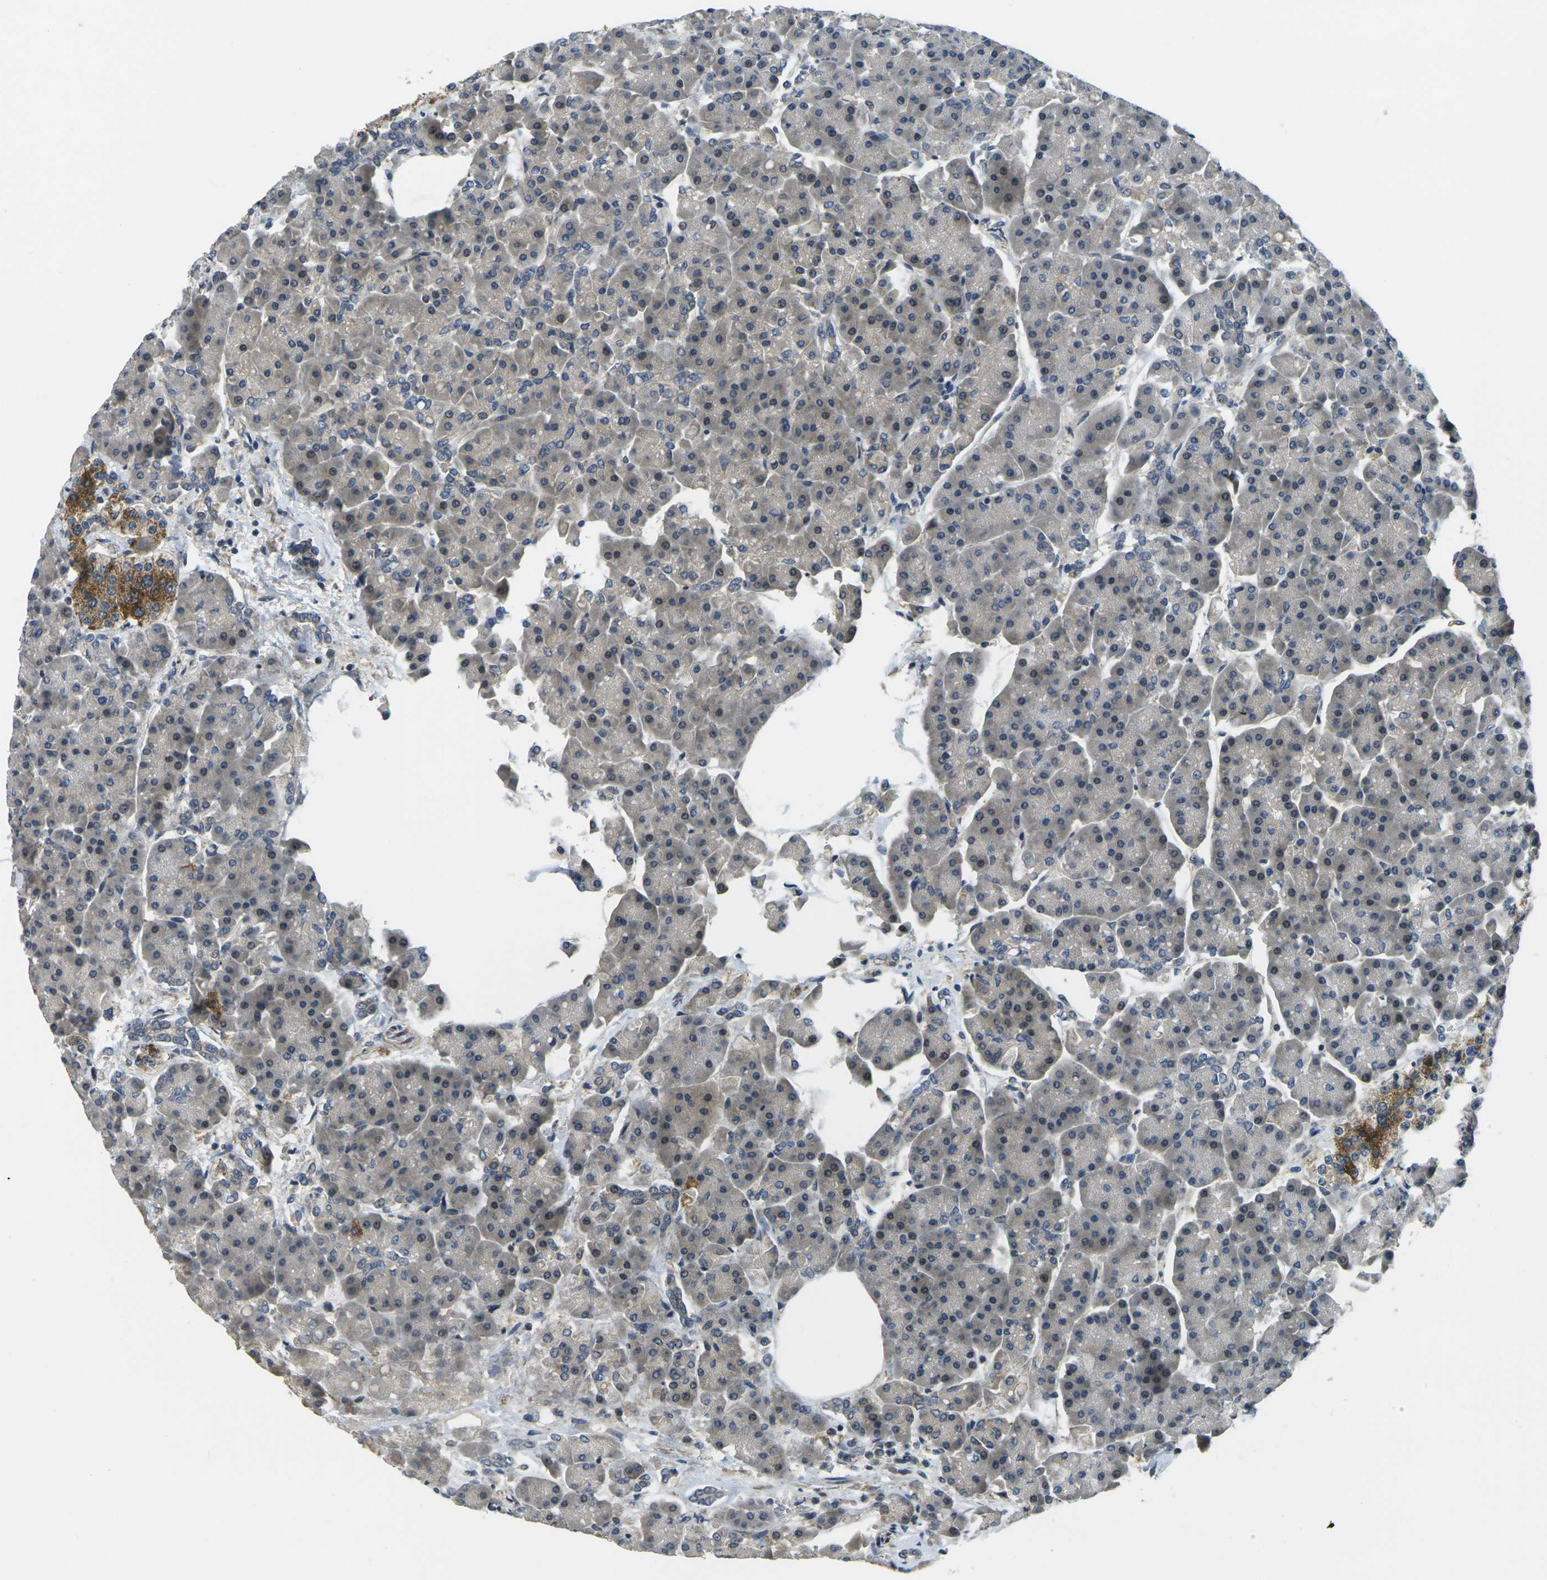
{"staining": {"intensity": "weak", "quantity": ">75%", "location": "cytoplasmic/membranous"}, "tissue": "pancreas", "cell_type": "Exocrine glandular cells", "image_type": "normal", "snomed": [{"axis": "morphology", "description": "Normal tissue, NOS"}, {"axis": "topography", "description": "Pancreas"}], "caption": "Brown immunohistochemical staining in benign pancreas shows weak cytoplasmic/membranous staining in about >75% of exocrine glandular cells.", "gene": "MINAR2", "patient": {"sex": "female", "age": 70}}